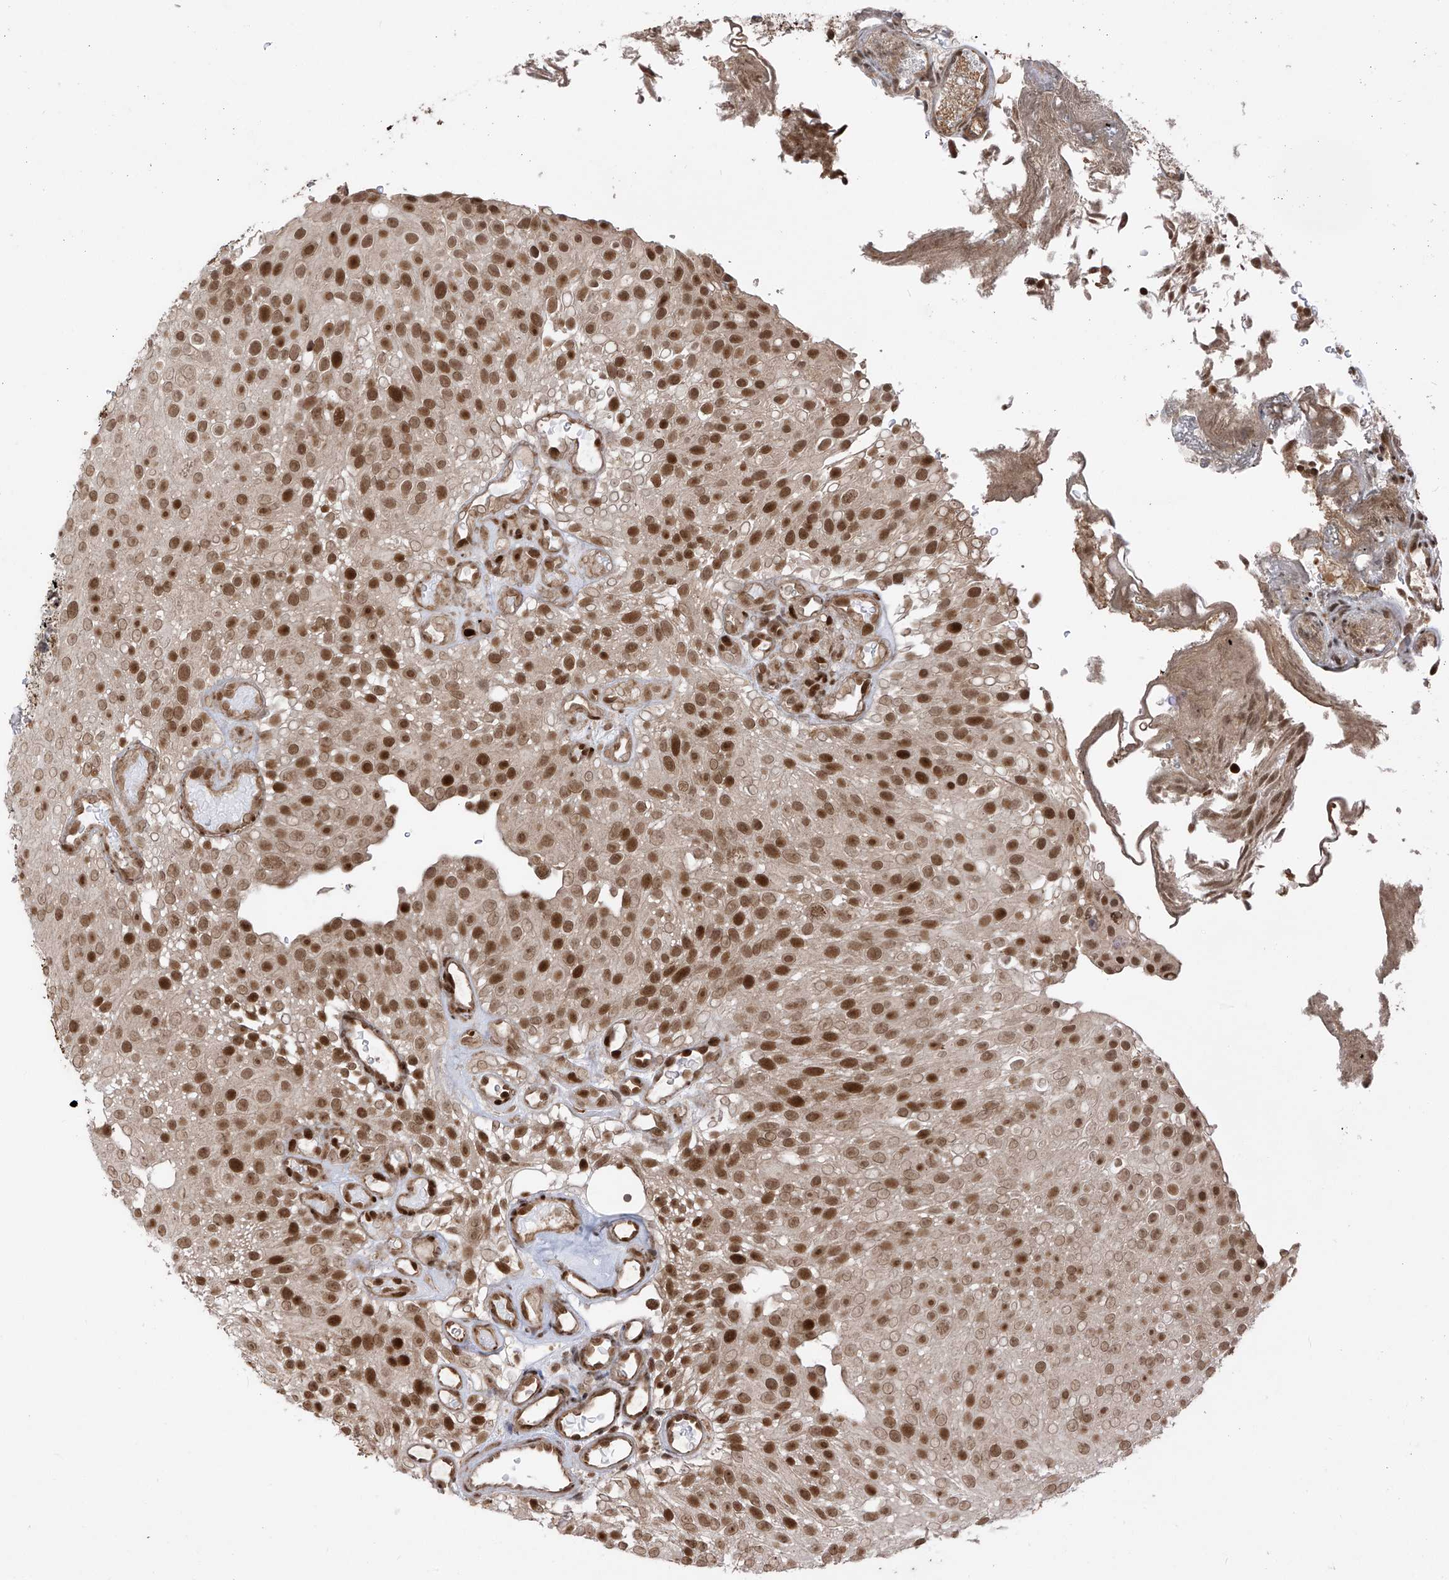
{"staining": {"intensity": "strong", "quantity": ">75%", "location": "nuclear"}, "tissue": "urothelial cancer", "cell_type": "Tumor cells", "image_type": "cancer", "snomed": [{"axis": "morphology", "description": "Urothelial carcinoma, Low grade"}, {"axis": "topography", "description": "Urinary bladder"}], "caption": "Tumor cells show high levels of strong nuclear expression in approximately >75% of cells in human low-grade urothelial carcinoma.", "gene": "ARHGEF3", "patient": {"sex": "male", "age": 78}}